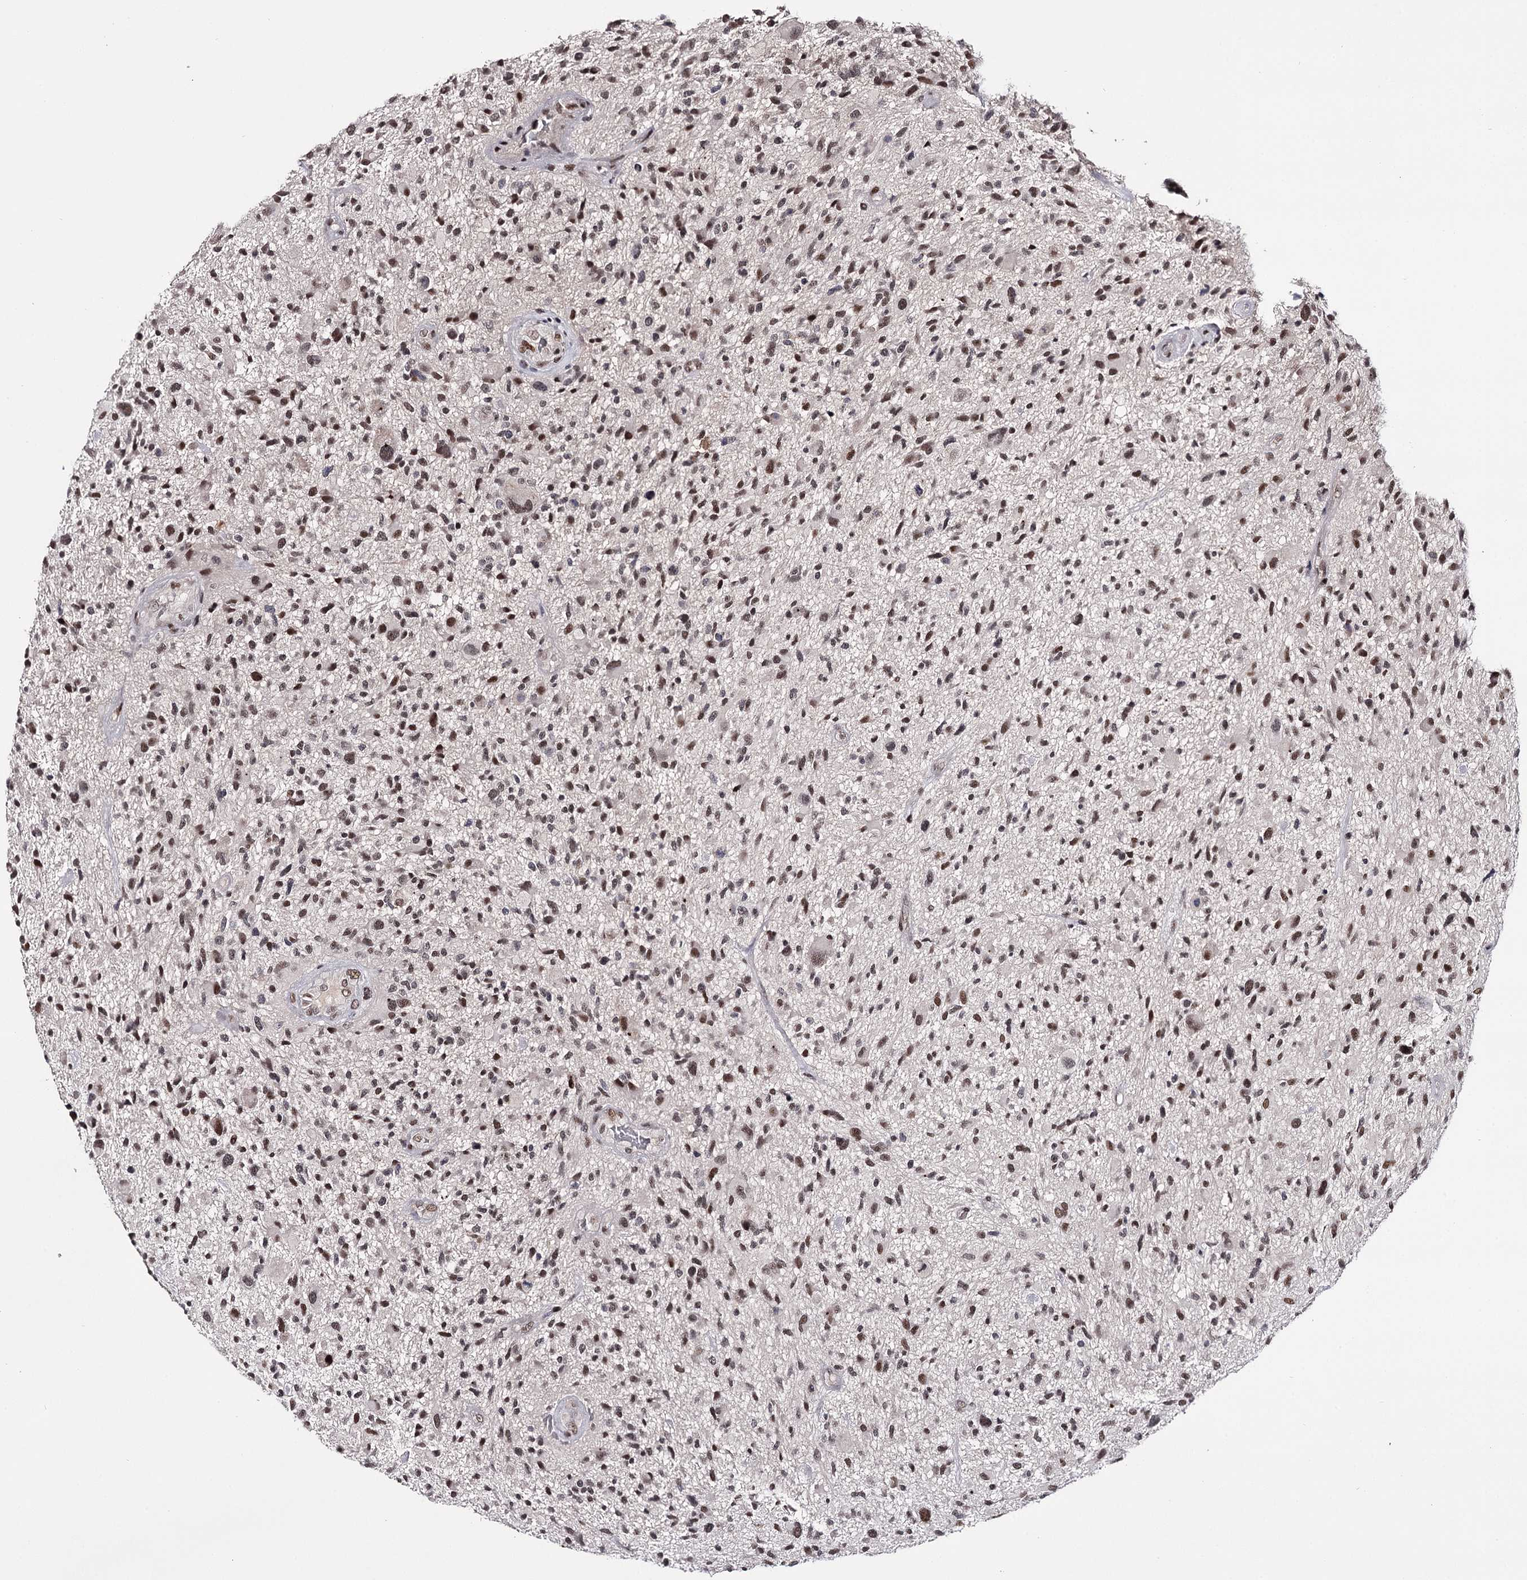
{"staining": {"intensity": "moderate", "quantity": ">75%", "location": "nuclear"}, "tissue": "glioma", "cell_type": "Tumor cells", "image_type": "cancer", "snomed": [{"axis": "morphology", "description": "Glioma, malignant, High grade"}, {"axis": "topography", "description": "Brain"}], "caption": "IHC of human glioma reveals medium levels of moderate nuclear positivity in about >75% of tumor cells. The staining was performed using DAB (3,3'-diaminobenzidine) to visualize the protein expression in brown, while the nuclei were stained in blue with hematoxylin (Magnification: 20x).", "gene": "TTC33", "patient": {"sex": "male", "age": 47}}